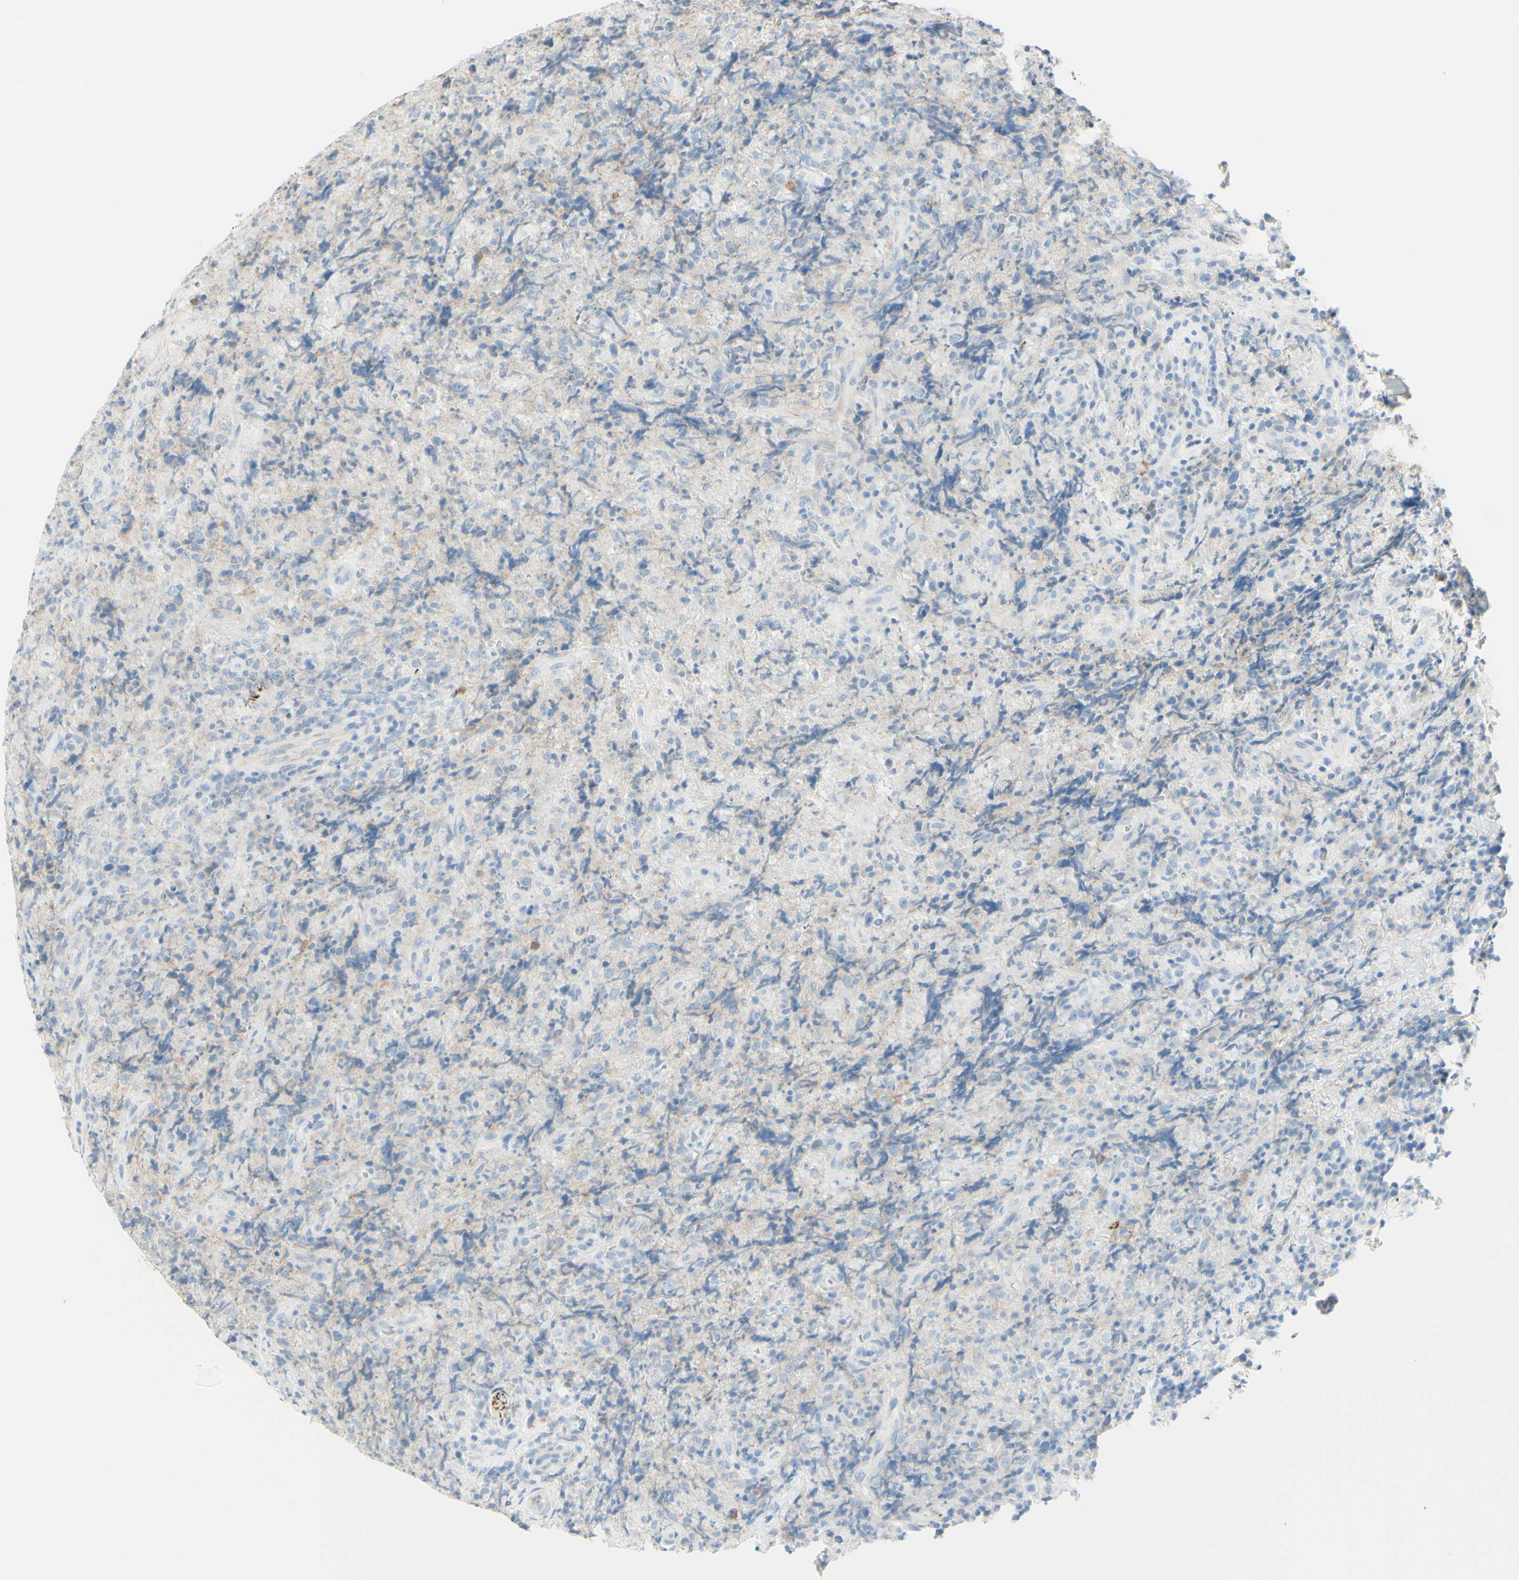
{"staining": {"intensity": "negative", "quantity": "none", "location": "none"}, "tissue": "lymphoma", "cell_type": "Tumor cells", "image_type": "cancer", "snomed": [{"axis": "morphology", "description": "Malignant lymphoma, non-Hodgkin's type, High grade"}, {"axis": "topography", "description": "Tonsil"}], "caption": "DAB immunohistochemical staining of lymphoma exhibits no significant positivity in tumor cells.", "gene": "ALCAM", "patient": {"sex": "female", "age": 36}}